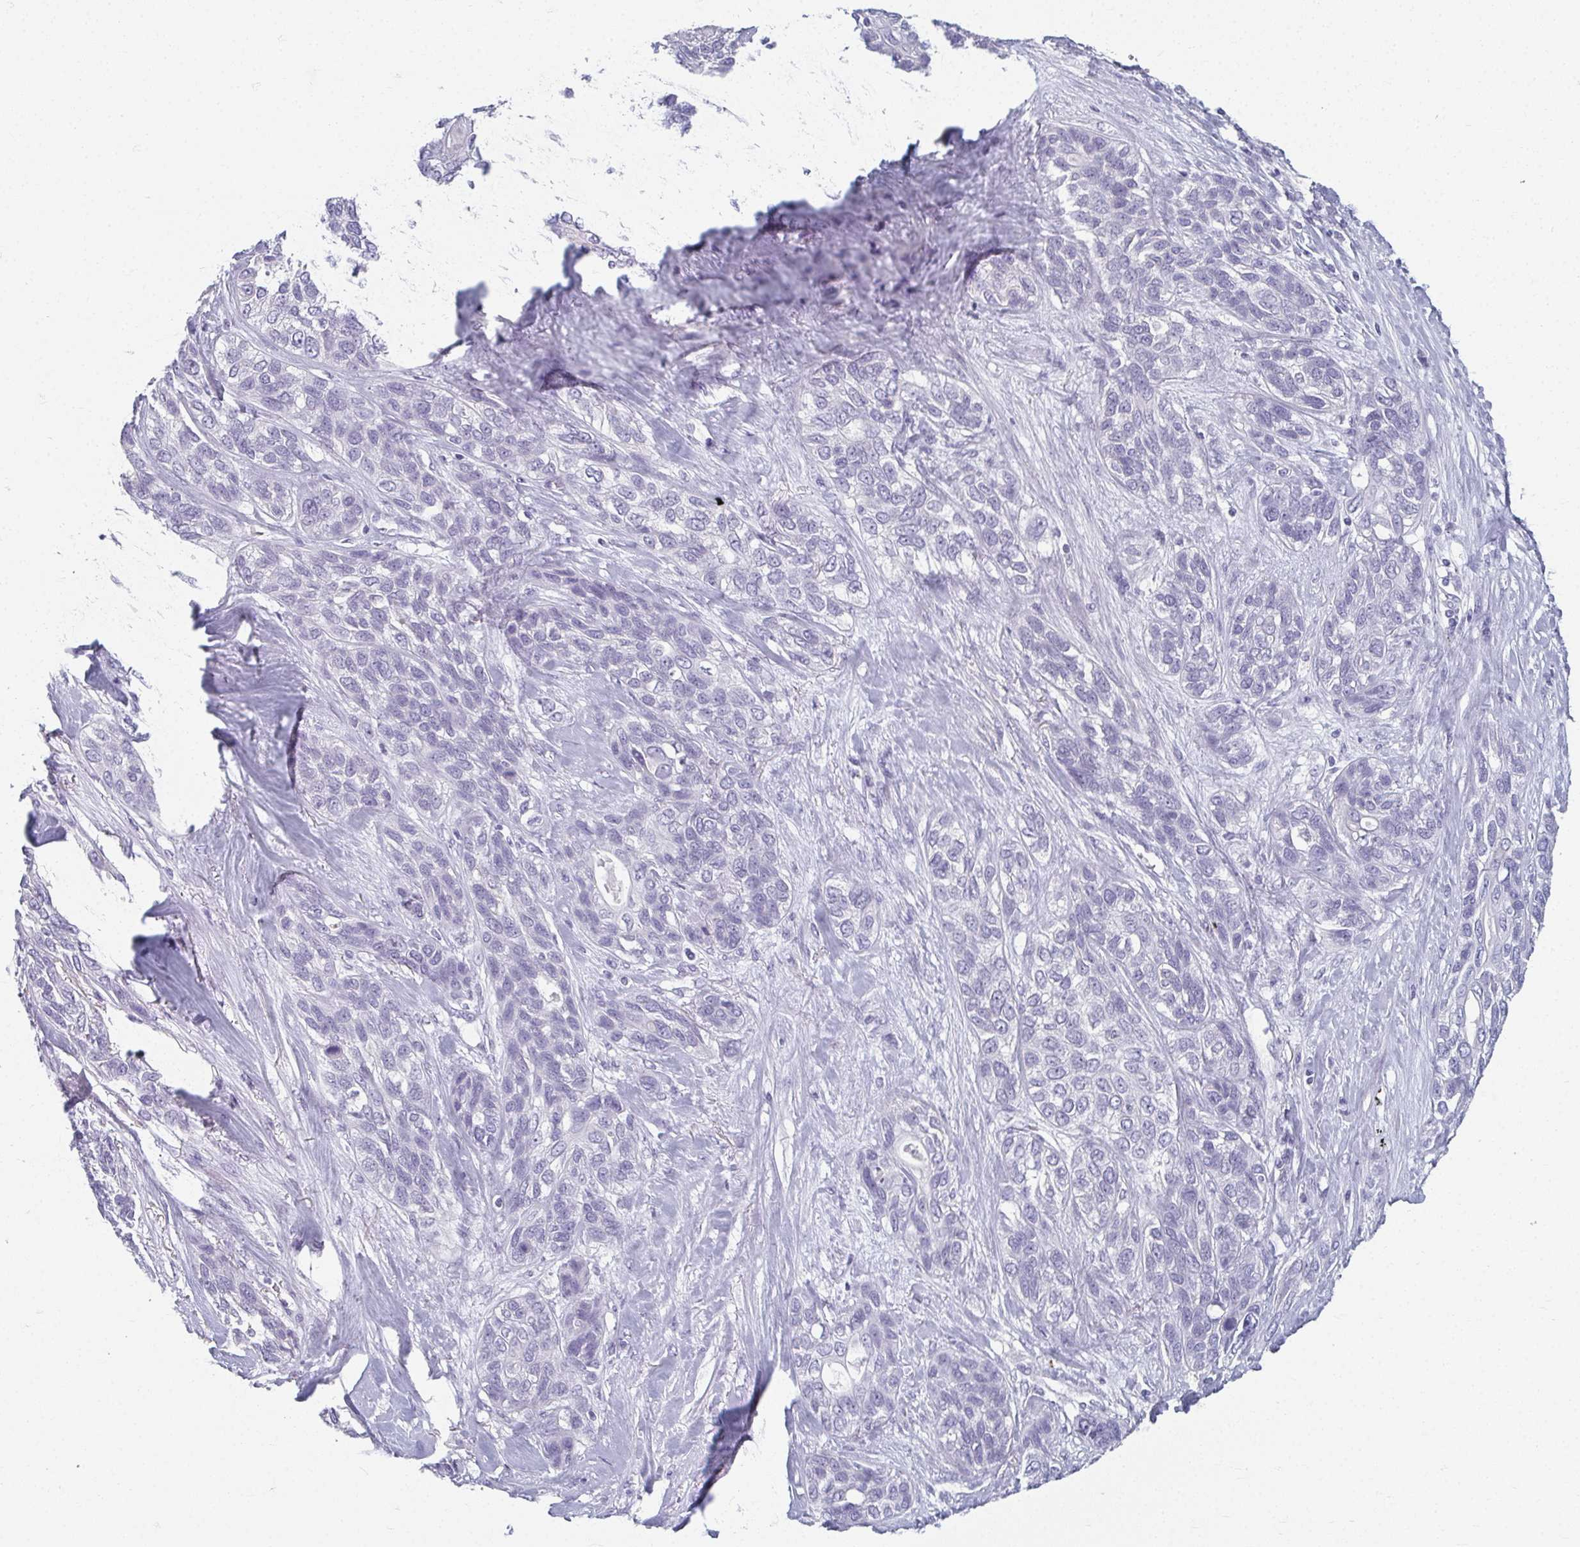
{"staining": {"intensity": "negative", "quantity": "none", "location": "none"}, "tissue": "lung cancer", "cell_type": "Tumor cells", "image_type": "cancer", "snomed": [{"axis": "morphology", "description": "Squamous cell carcinoma, NOS"}, {"axis": "topography", "description": "Lung"}], "caption": "DAB (3,3'-diaminobenzidine) immunohistochemical staining of human lung cancer (squamous cell carcinoma) reveals no significant positivity in tumor cells. Brightfield microscopy of immunohistochemistry (IHC) stained with DAB (brown) and hematoxylin (blue), captured at high magnification.", "gene": "CAMKV", "patient": {"sex": "female", "age": 70}}